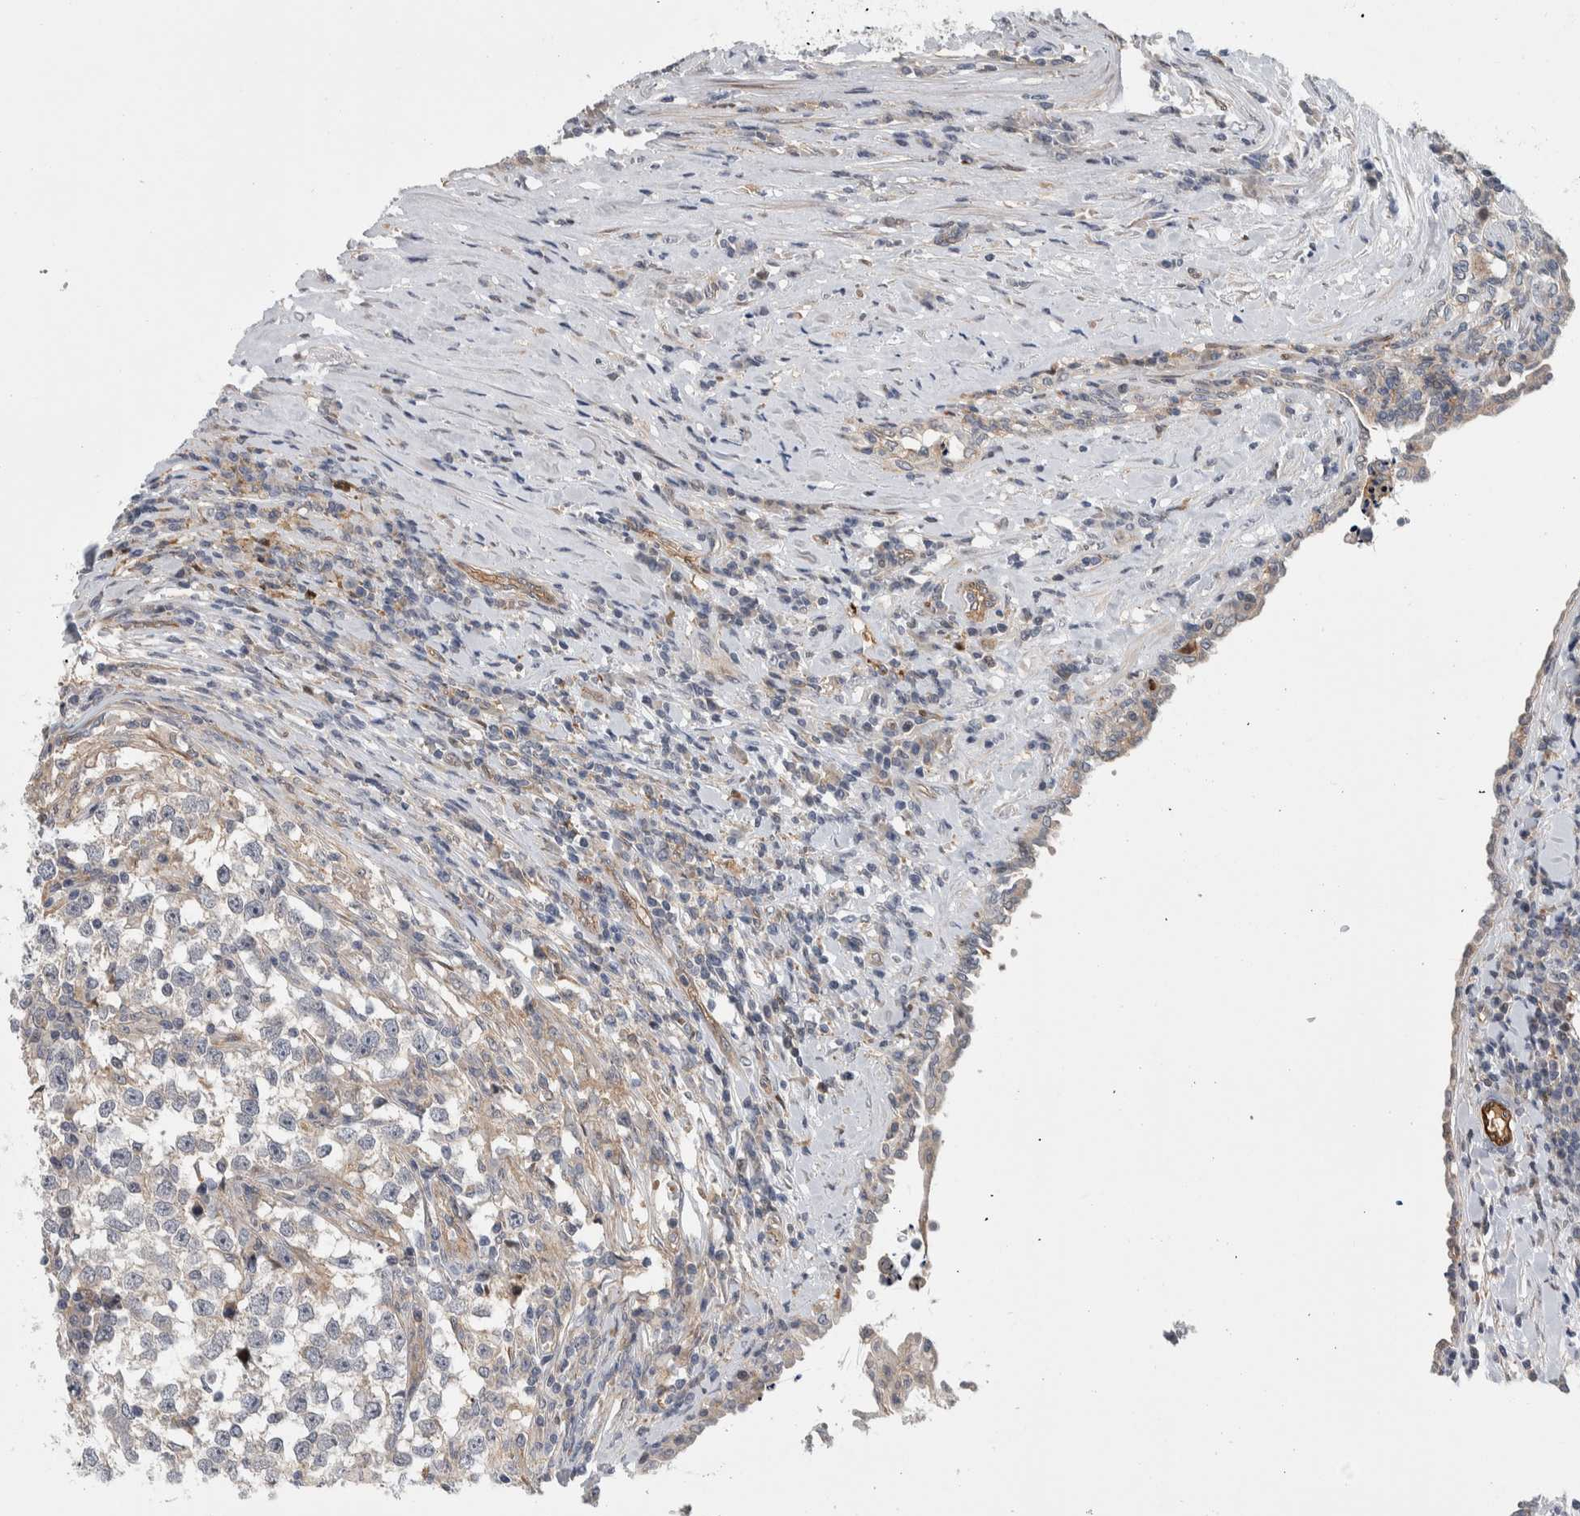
{"staining": {"intensity": "negative", "quantity": "none", "location": "none"}, "tissue": "testis cancer", "cell_type": "Tumor cells", "image_type": "cancer", "snomed": [{"axis": "morphology", "description": "Normal tissue, NOS"}, {"axis": "morphology", "description": "Seminoma, NOS"}, {"axis": "topography", "description": "Testis"}], "caption": "Testis cancer (seminoma) stained for a protein using immunohistochemistry reveals no staining tumor cells.", "gene": "MSL1", "patient": {"sex": "male", "age": 43}}